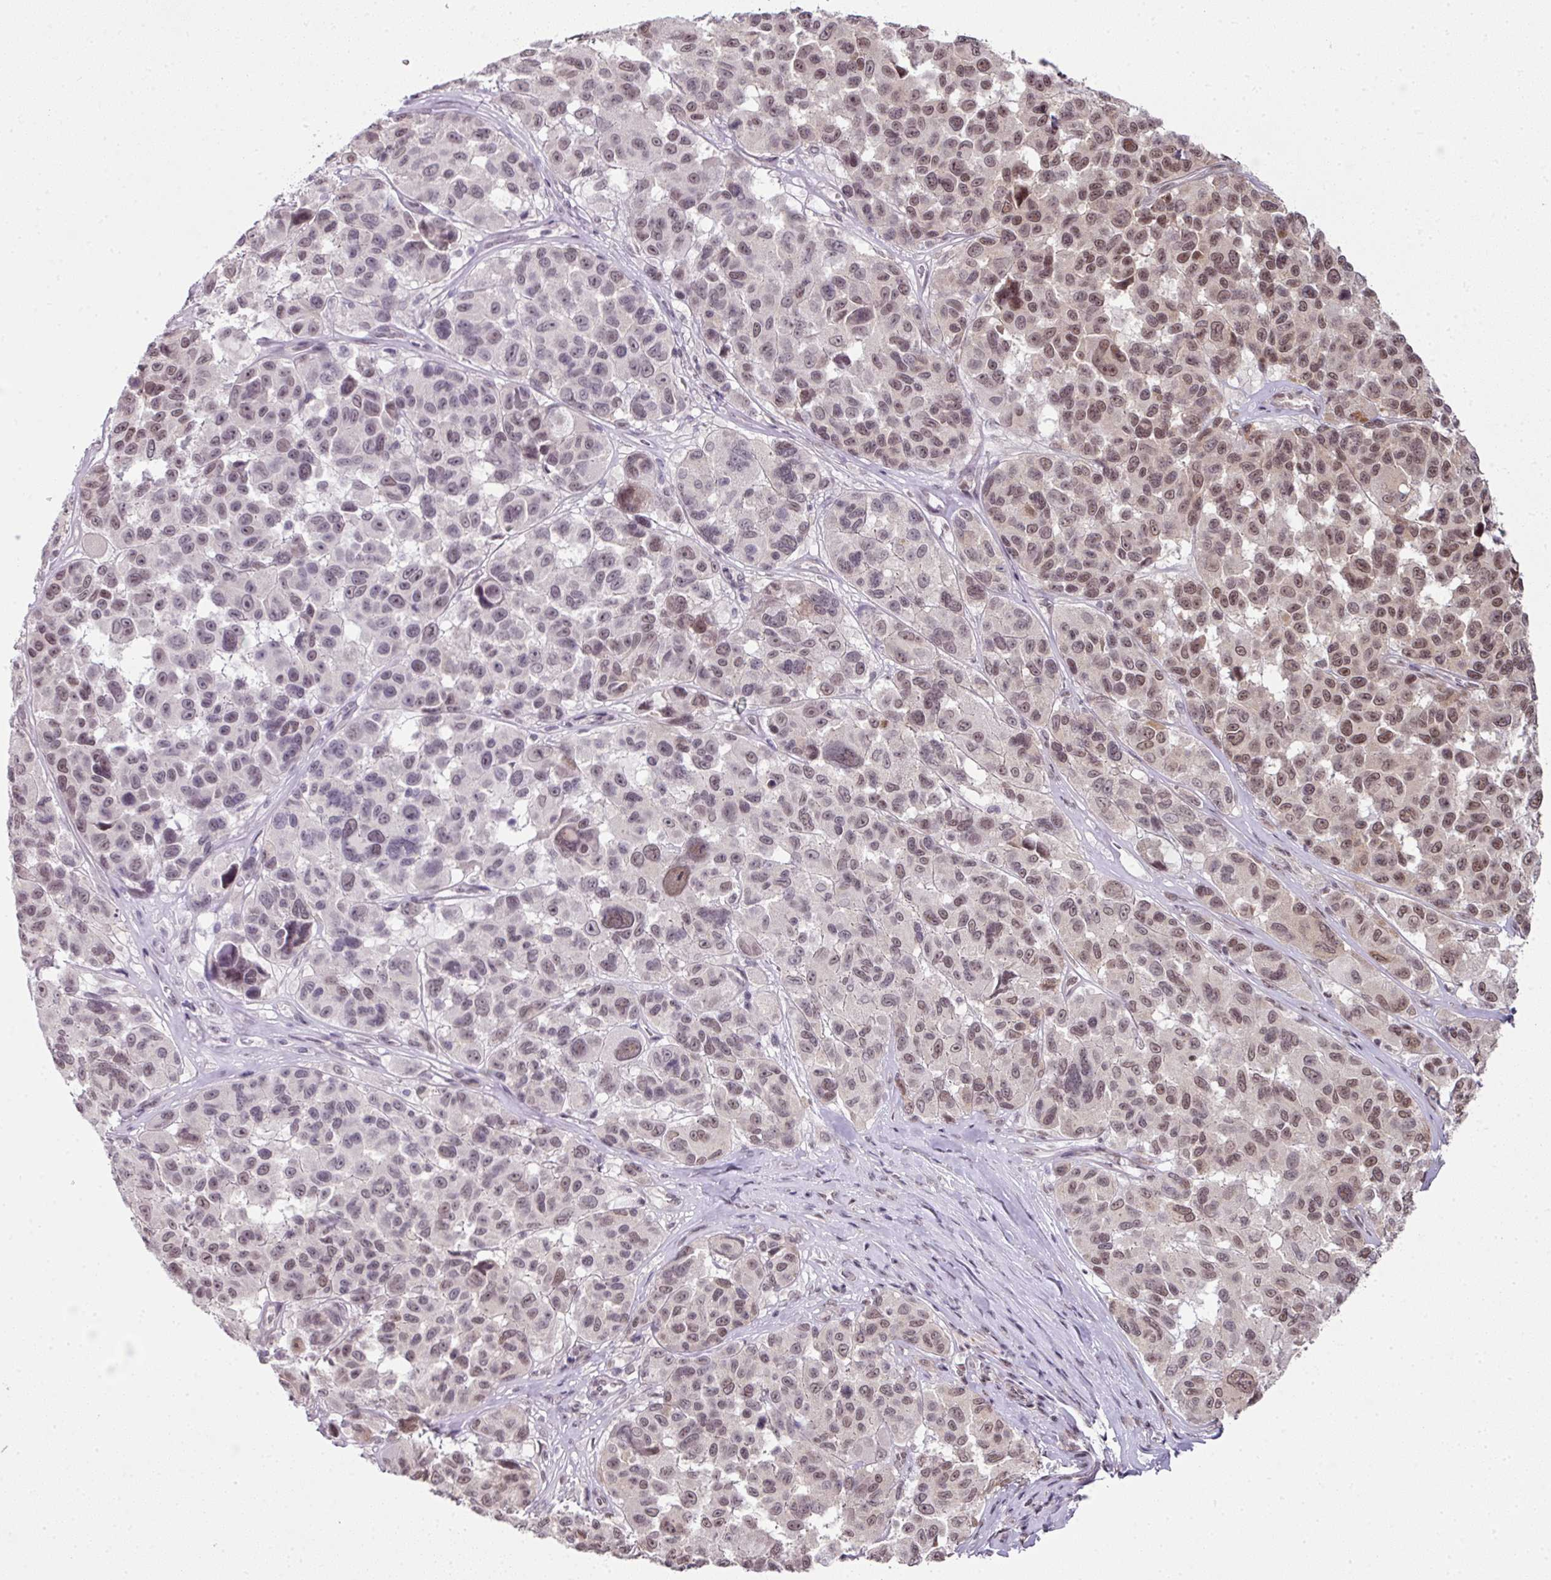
{"staining": {"intensity": "moderate", "quantity": "25%-75%", "location": "nuclear"}, "tissue": "melanoma", "cell_type": "Tumor cells", "image_type": "cancer", "snomed": [{"axis": "morphology", "description": "Malignant melanoma, NOS"}, {"axis": "topography", "description": "Skin"}], "caption": "Protein staining of malignant melanoma tissue displays moderate nuclear expression in about 25%-75% of tumor cells. (DAB (3,3'-diaminobenzidine) = brown stain, brightfield microscopy at high magnification).", "gene": "NFYA", "patient": {"sex": "female", "age": 66}}